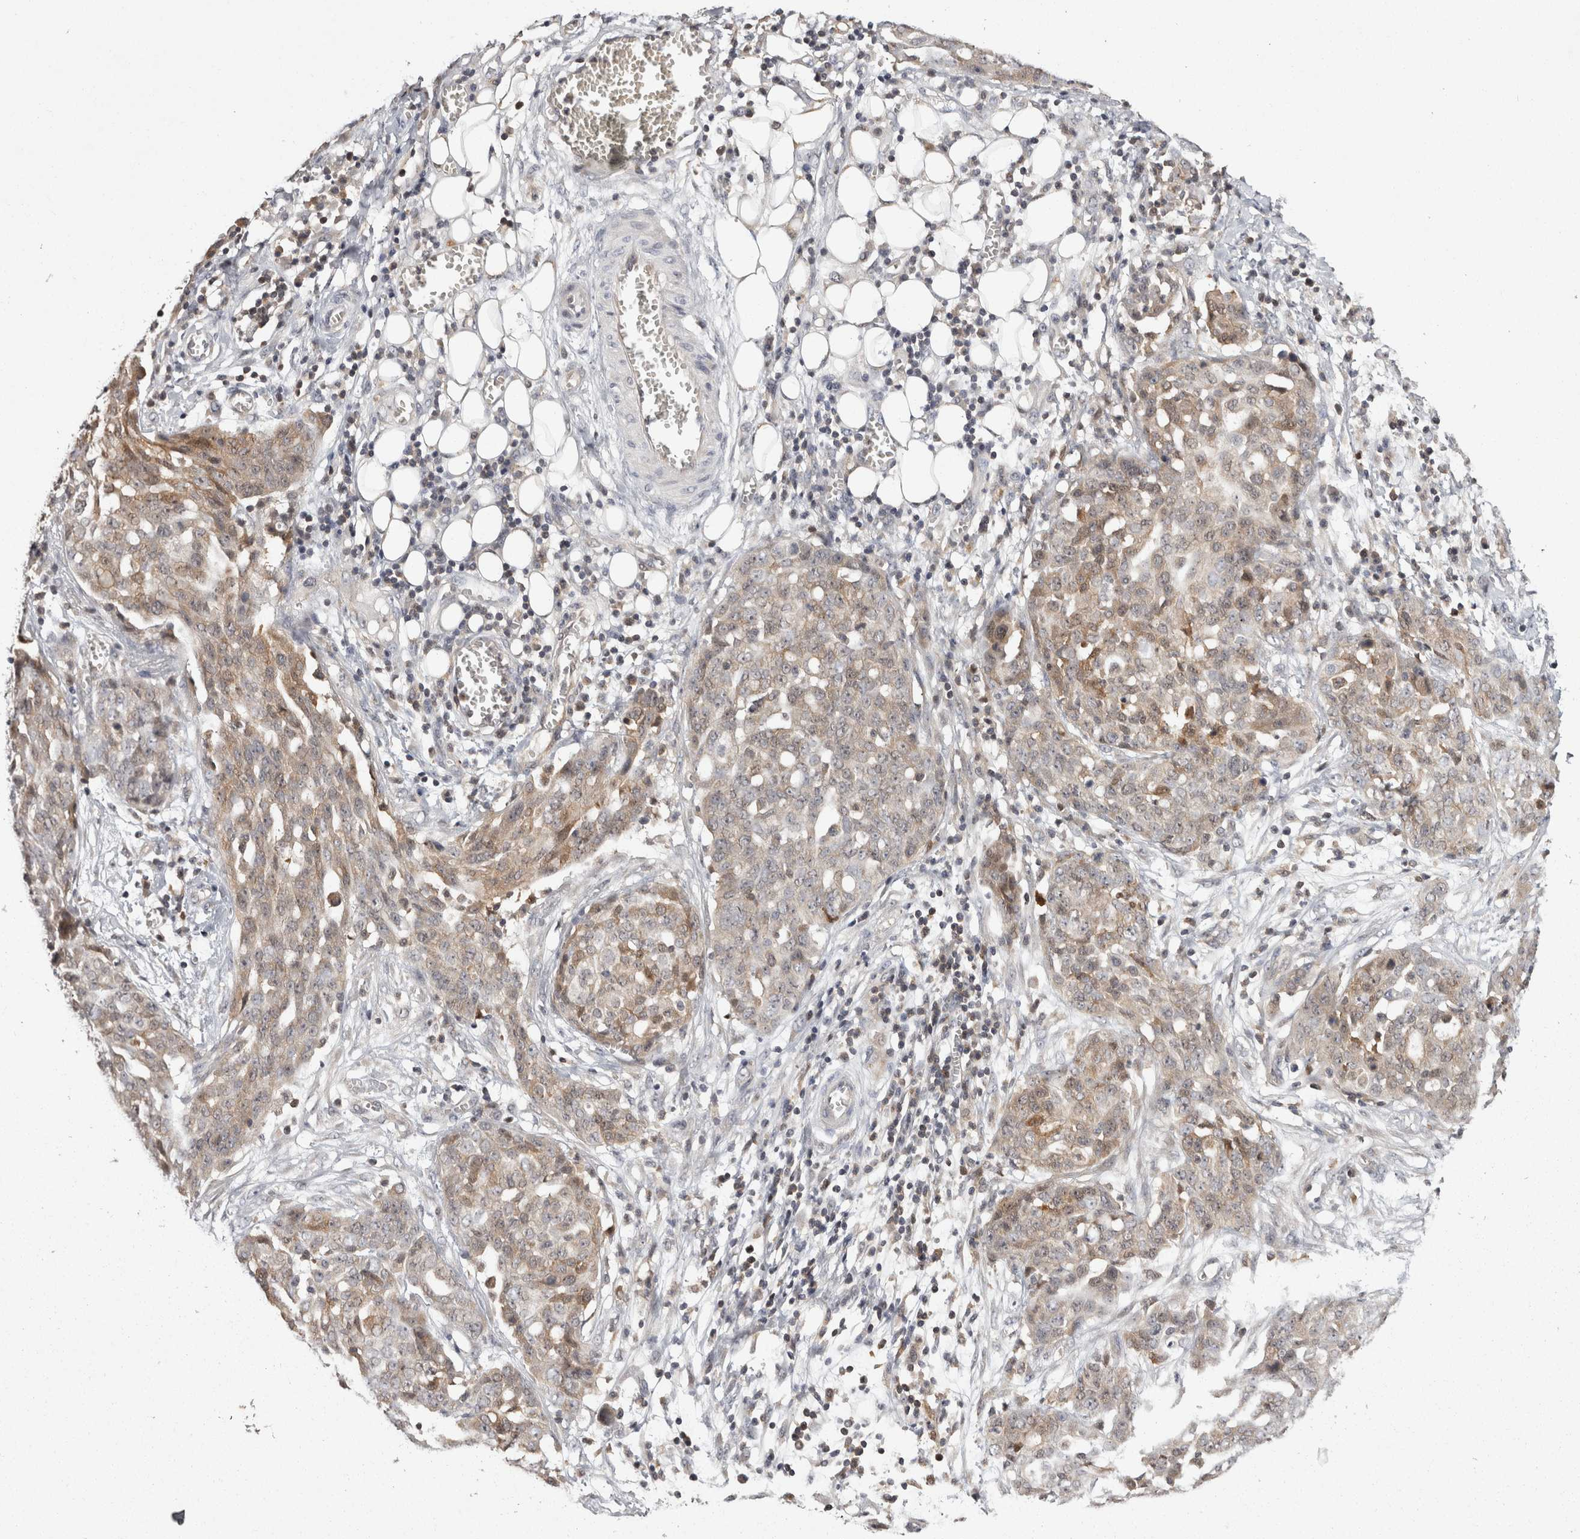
{"staining": {"intensity": "weak", "quantity": "<25%", "location": "cytoplasmic/membranous"}, "tissue": "ovarian cancer", "cell_type": "Tumor cells", "image_type": "cancer", "snomed": [{"axis": "morphology", "description": "Cystadenocarcinoma, serous, NOS"}, {"axis": "topography", "description": "Soft tissue"}, {"axis": "topography", "description": "Ovary"}], "caption": "Immunohistochemistry (IHC) histopathology image of ovarian cancer (serous cystadenocarcinoma) stained for a protein (brown), which reveals no positivity in tumor cells.", "gene": "ACAT2", "patient": {"sex": "female", "age": 57}}